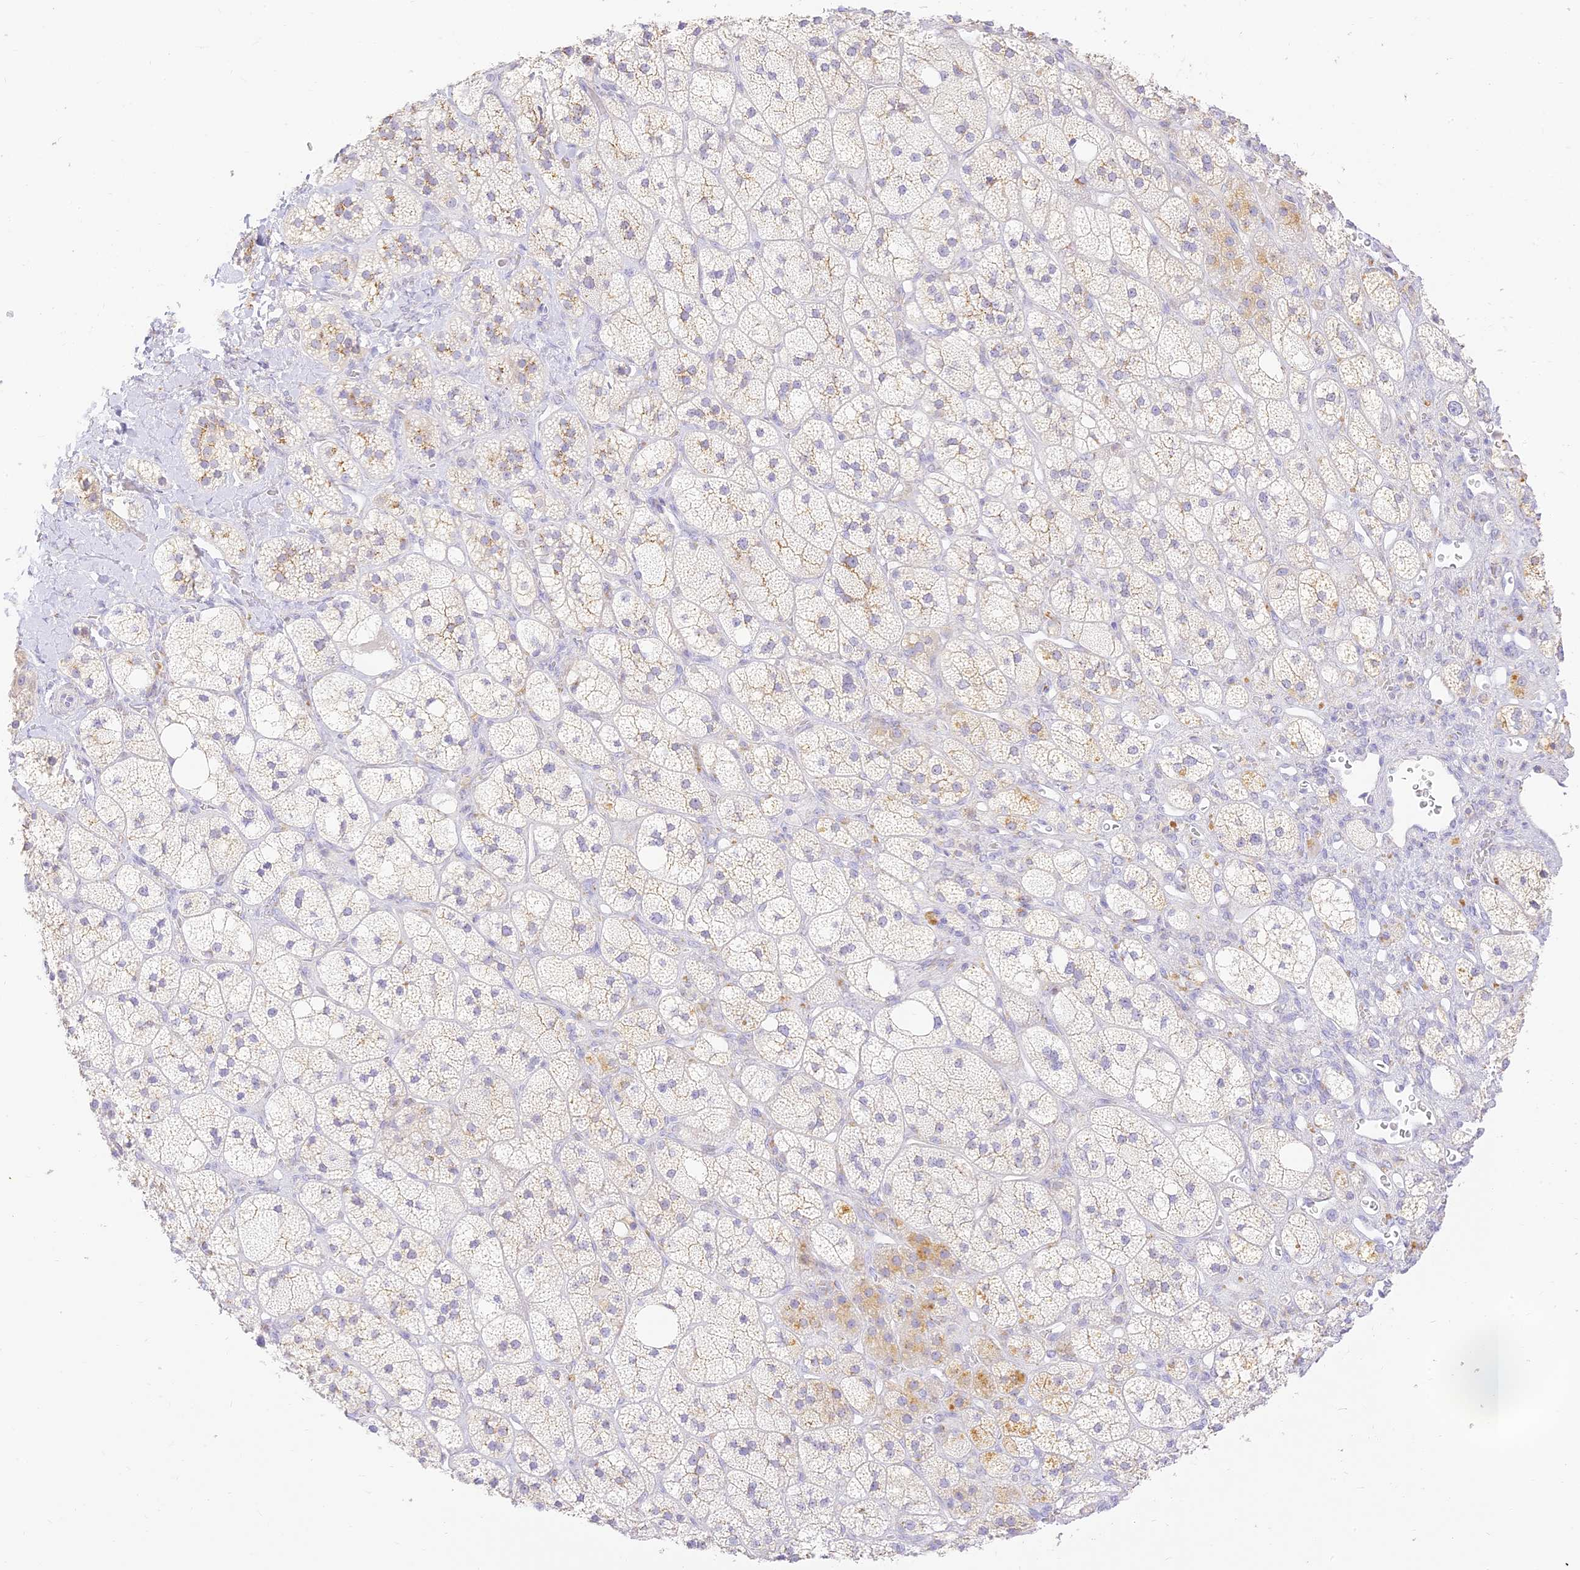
{"staining": {"intensity": "moderate", "quantity": "25%-75%", "location": "cytoplasmic/membranous"}, "tissue": "adrenal gland", "cell_type": "Glandular cells", "image_type": "normal", "snomed": [{"axis": "morphology", "description": "Normal tissue, NOS"}, {"axis": "topography", "description": "Adrenal gland"}], "caption": "Adrenal gland stained with a brown dye exhibits moderate cytoplasmic/membranous positive positivity in approximately 25%-75% of glandular cells.", "gene": "SEC13", "patient": {"sex": "male", "age": 61}}